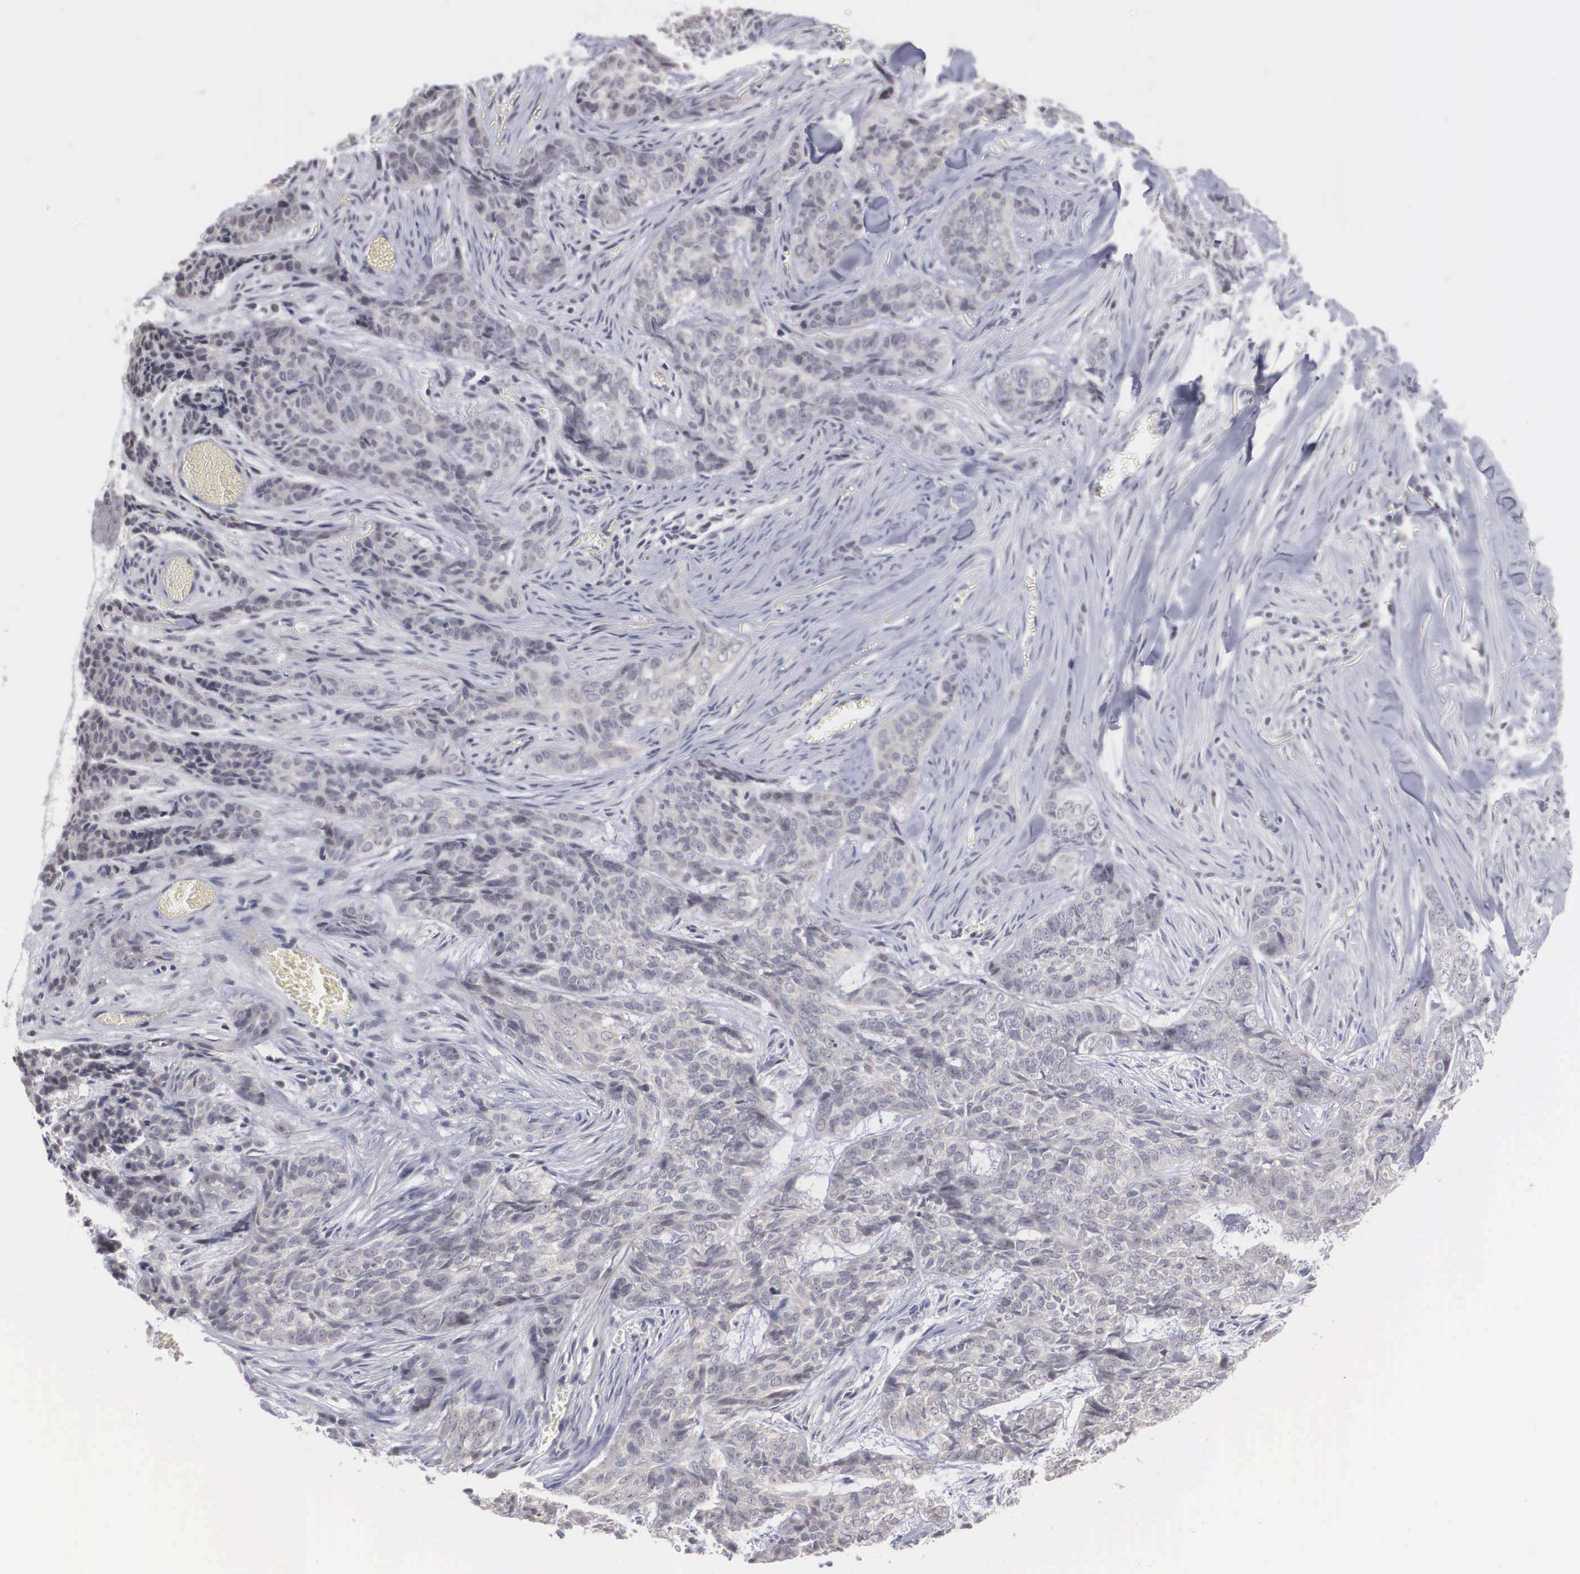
{"staining": {"intensity": "negative", "quantity": "none", "location": "none"}, "tissue": "skin cancer", "cell_type": "Tumor cells", "image_type": "cancer", "snomed": [{"axis": "morphology", "description": "Normal tissue, NOS"}, {"axis": "morphology", "description": "Basal cell carcinoma"}, {"axis": "topography", "description": "Skin"}], "caption": "Immunohistochemistry of human skin basal cell carcinoma shows no expression in tumor cells. Brightfield microscopy of IHC stained with DAB (brown) and hematoxylin (blue), captured at high magnification.", "gene": "WDR89", "patient": {"sex": "female", "age": 65}}